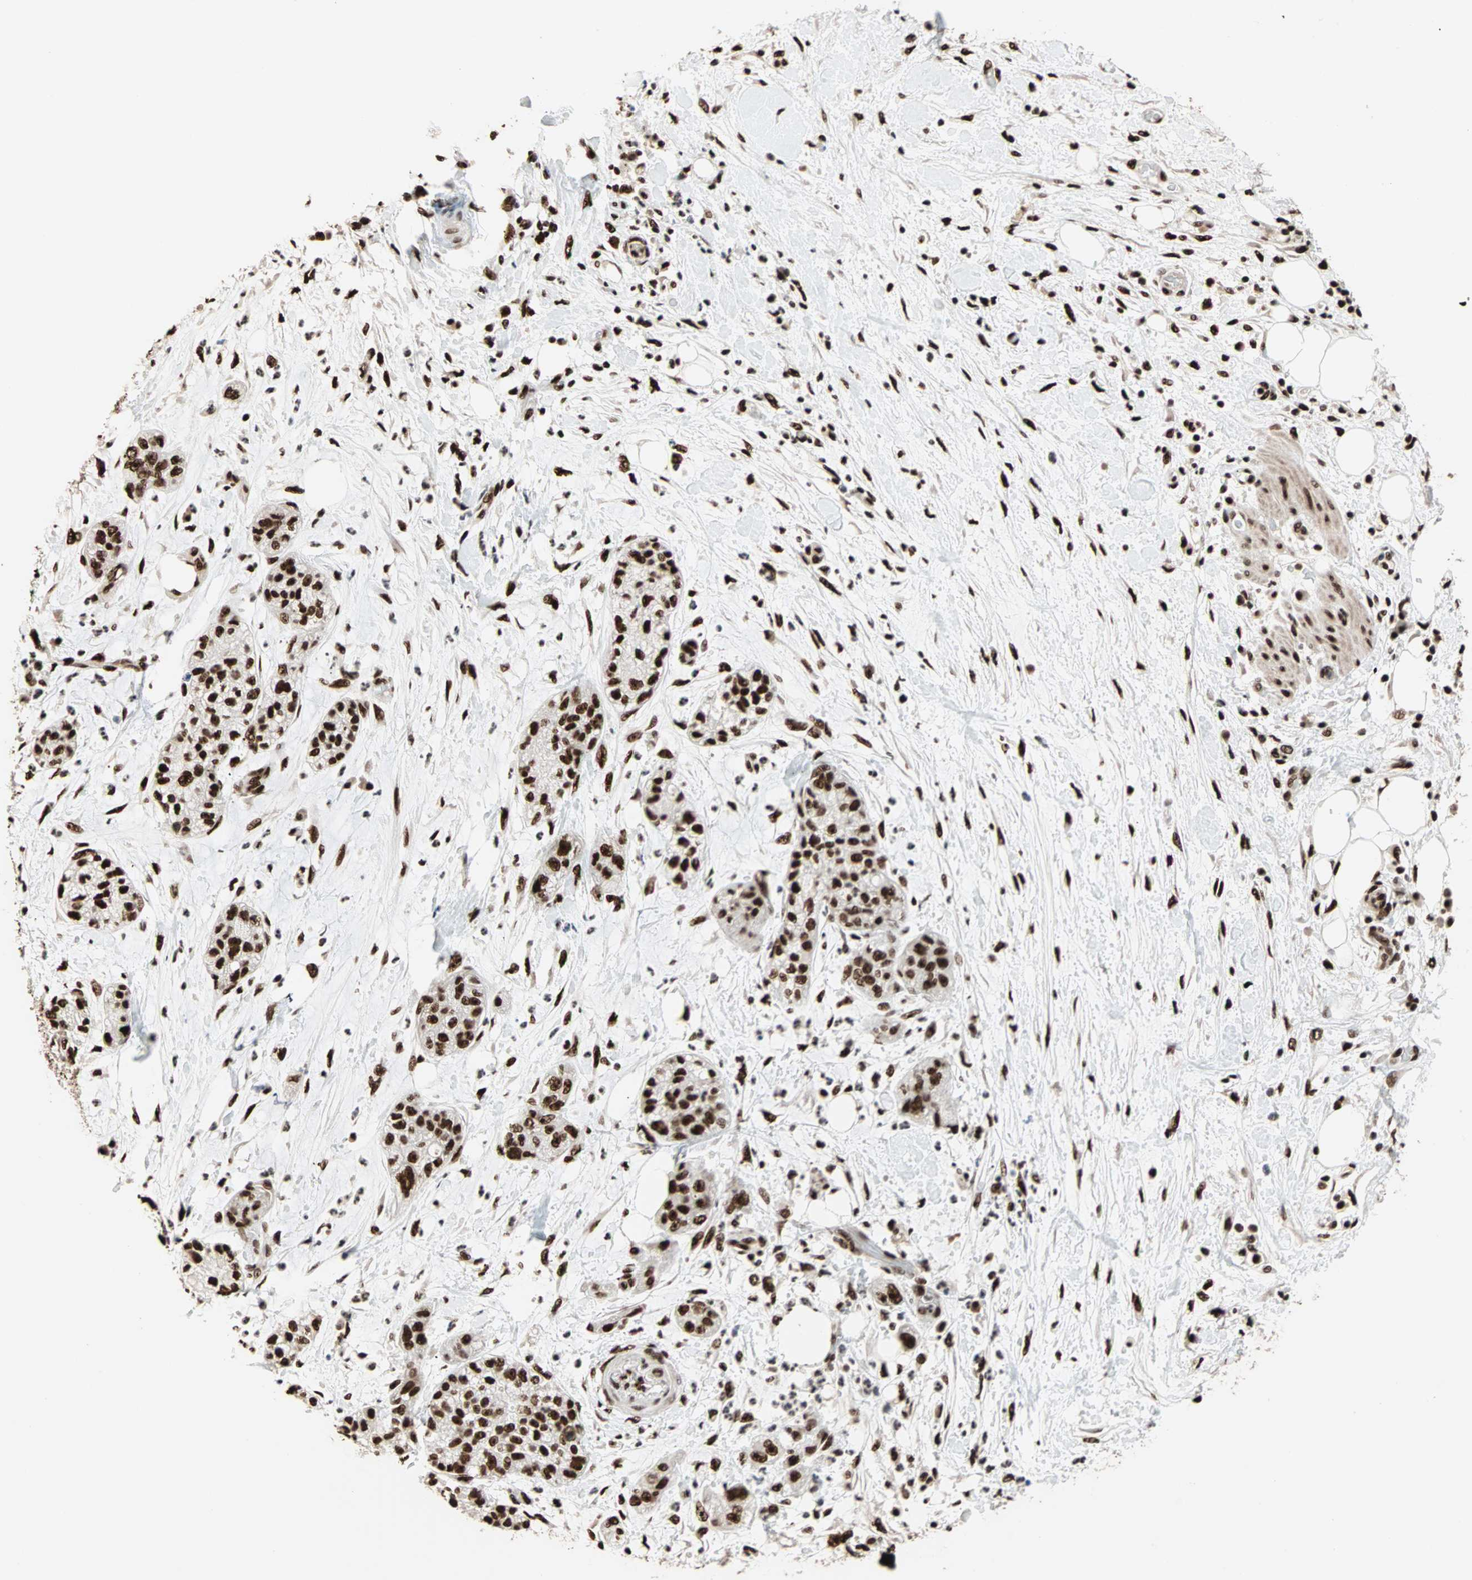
{"staining": {"intensity": "strong", "quantity": ">75%", "location": "nuclear"}, "tissue": "pancreatic cancer", "cell_type": "Tumor cells", "image_type": "cancer", "snomed": [{"axis": "morphology", "description": "Adenocarcinoma, NOS"}, {"axis": "topography", "description": "Pancreas"}], "caption": "Human pancreatic adenocarcinoma stained with a brown dye exhibits strong nuclear positive staining in about >75% of tumor cells.", "gene": "ILF2", "patient": {"sex": "female", "age": 78}}